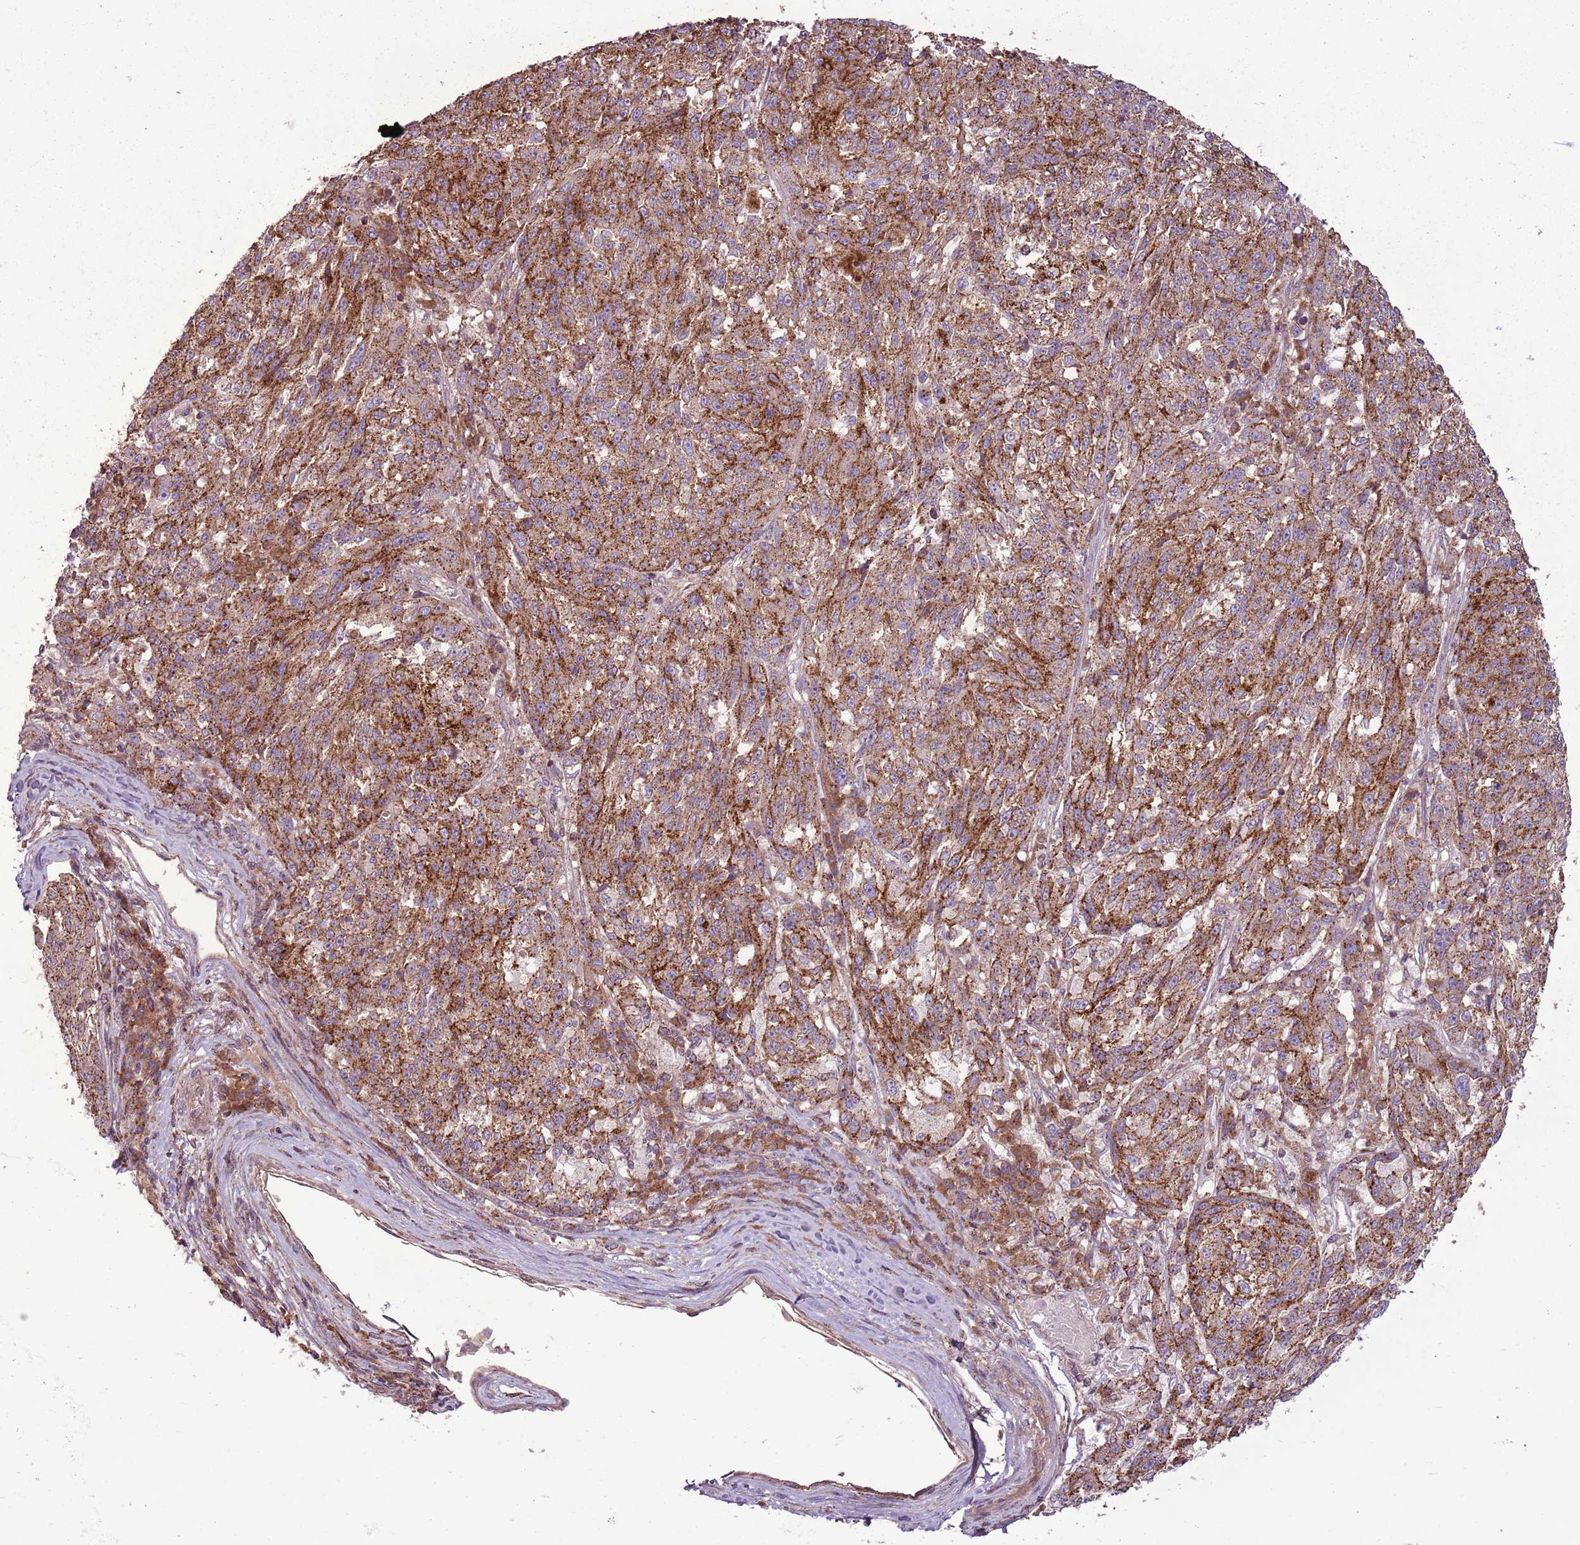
{"staining": {"intensity": "strong", "quantity": ">75%", "location": "cytoplasmic/membranous"}, "tissue": "melanoma", "cell_type": "Tumor cells", "image_type": "cancer", "snomed": [{"axis": "morphology", "description": "Malignant melanoma, NOS"}, {"axis": "topography", "description": "Skin"}], "caption": "Brown immunohistochemical staining in human malignant melanoma displays strong cytoplasmic/membranous positivity in about >75% of tumor cells.", "gene": "ANKRD24", "patient": {"sex": "male", "age": 53}}